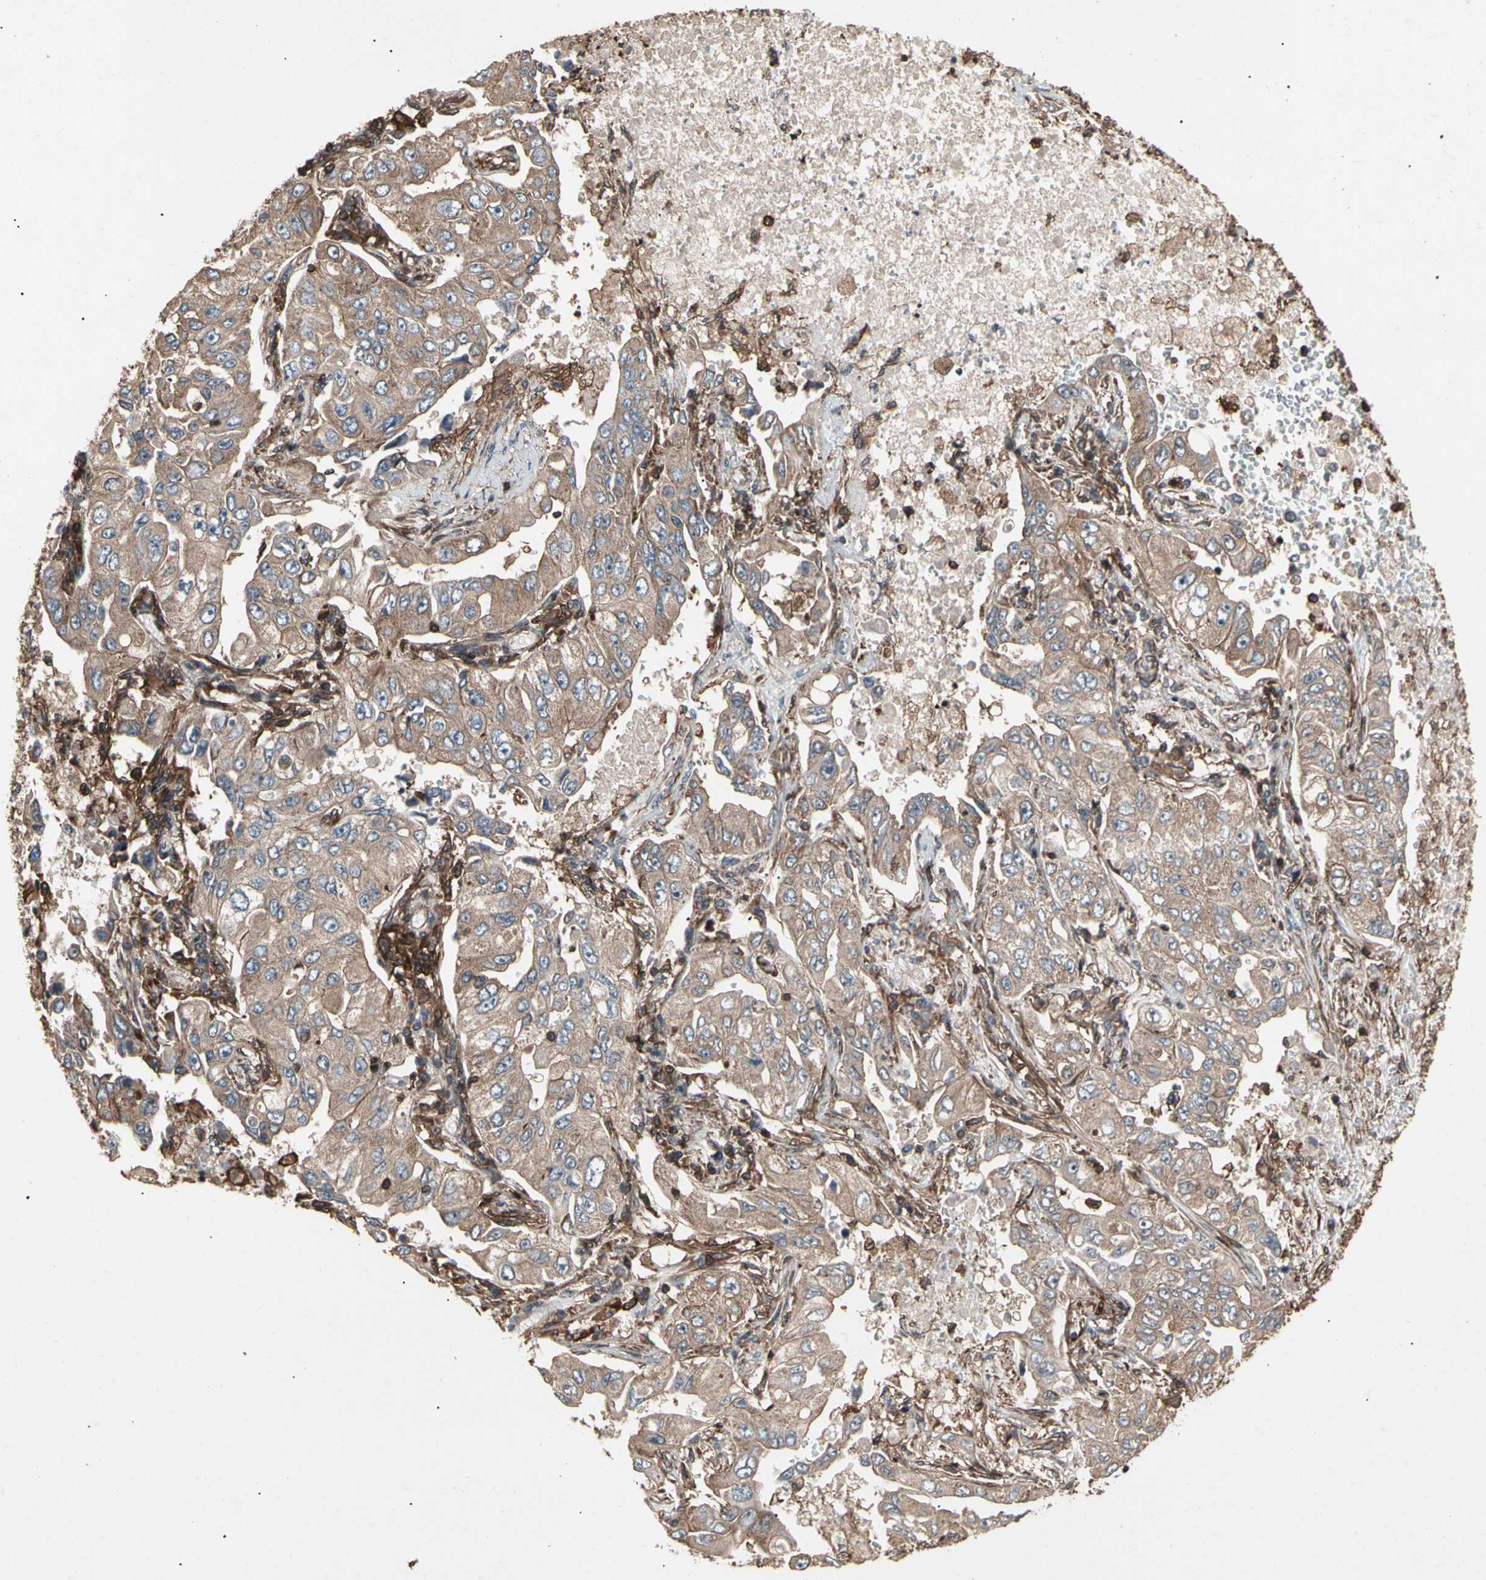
{"staining": {"intensity": "moderate", "quantity": ">75%", "location": "cytoplasmic/membranous"}, "tissue": "lung cancer", "cell_type": "Tumor cells", "image_type": "cancer", "snomed": [{"axis": "morphology", "description": "Adenocarcinoma, NOS"}, {"axis": "topography", "description": "Lung"}], "caption": "Human lung adenocarcinoma stained with a protein marker shows moderate staining in tumor cells.", "gene": "AGBL2", "patient": {"sex": "male", "age": 84}}